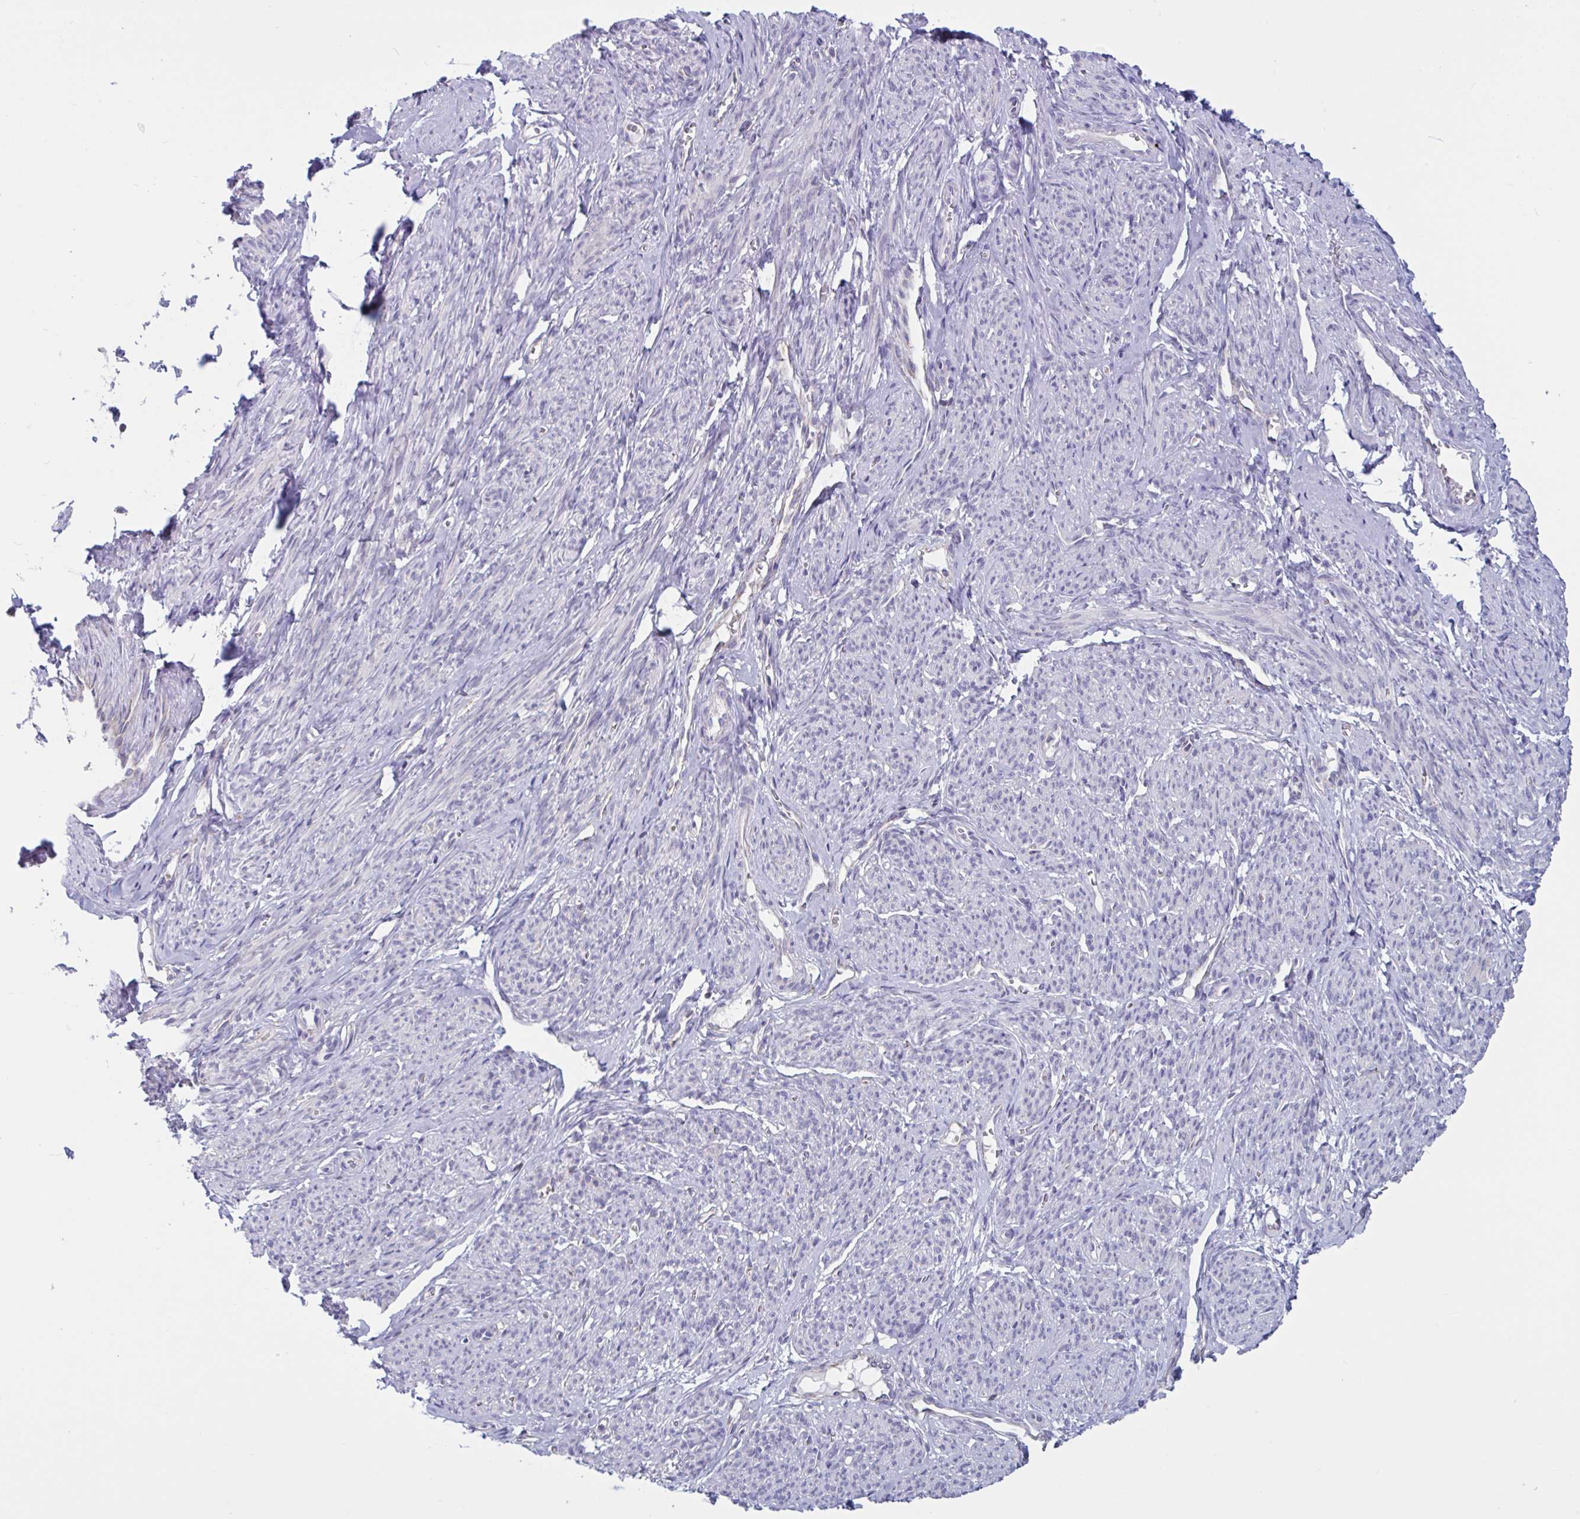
{"staining": {"intensity": "negative", "quantity": "none", "location": "none"}, "tissue": "smooth muscle", "cell_type": "Smooth muscle cells", "image_type": "normal", "snomed": [{"axis": "morphology", "description": "Normal tissue, NOS"}, {"axis": "topography", "description": "Smooth muscle"}], "caption": "A high-resolution micrograph shows immunohistochemistry (IHC) staining of benign smooth muscle, which shows no significant positivity in smooth muscle cells. (Immunohistochemistry, brightfield microscopy, high magnification).", "gene": "TANK", "patient": {"sex": "female", "age": 65}}